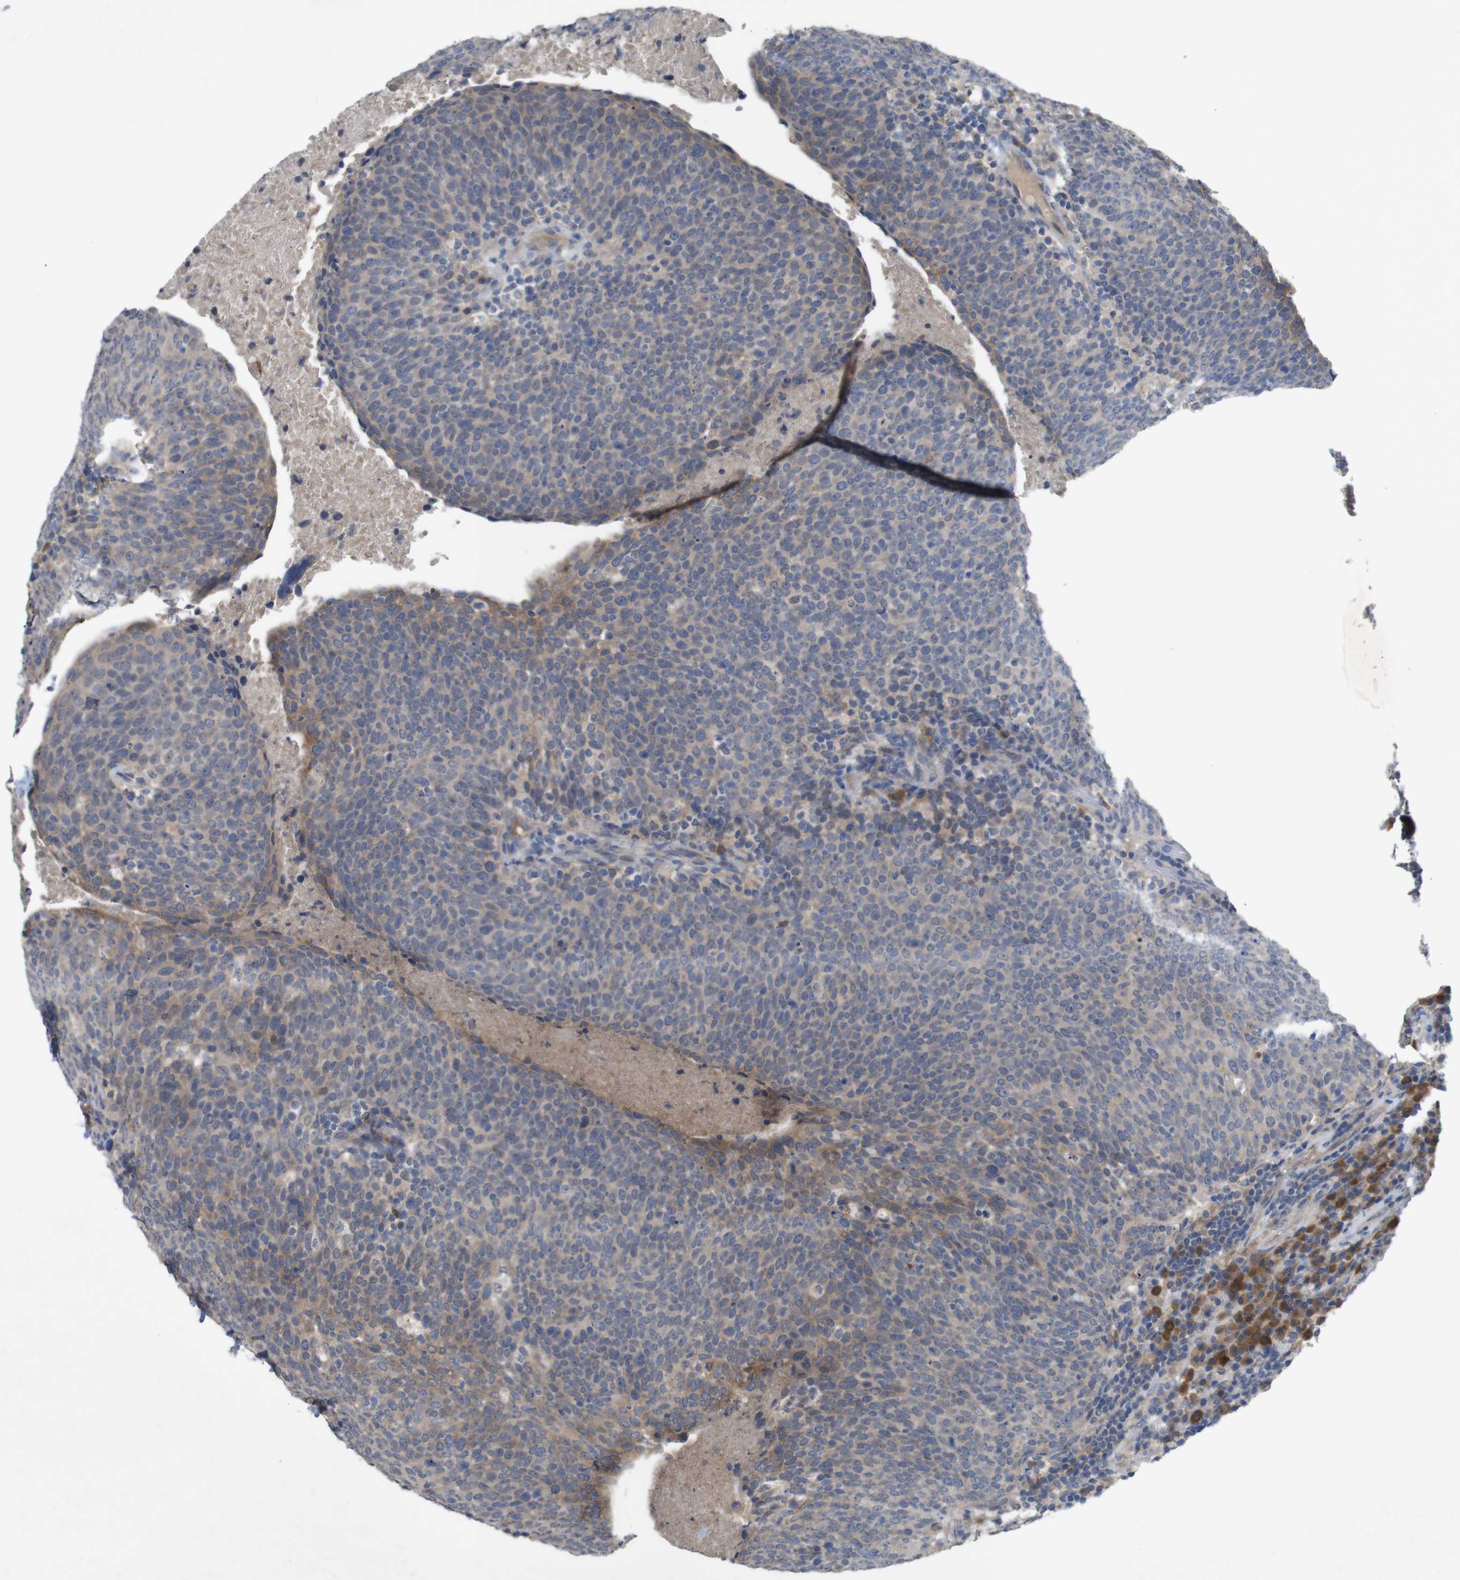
{"staining": {"intensity": "moderate", "quantity": "<25%", "location": "cytoplasmic/membranous"}, "tissue": "head and neck cancer", "cell_type": "Tumor cells", "image_type": "cancer", "snomed": [{"axis": "morphology", "description": "Squamous cell carcinoma, NOS"}, {"axis": "morphology", "description": "Squamous cell carcinoma, metastatic, NOS"}, {"axis": "topography", "description": "Lymph node"}, {"axis": "topography", "description": "Head-Neck"}], "caption": "Head and neck metastatic squamous cell carcinoma stained for a protein (brown) demonstrates moderate cytoplasmic/membranous positive positivity in about <25% of tumor cells.", "gene": "BCAR3", "patient": {"sex": "male", "age": 62}}